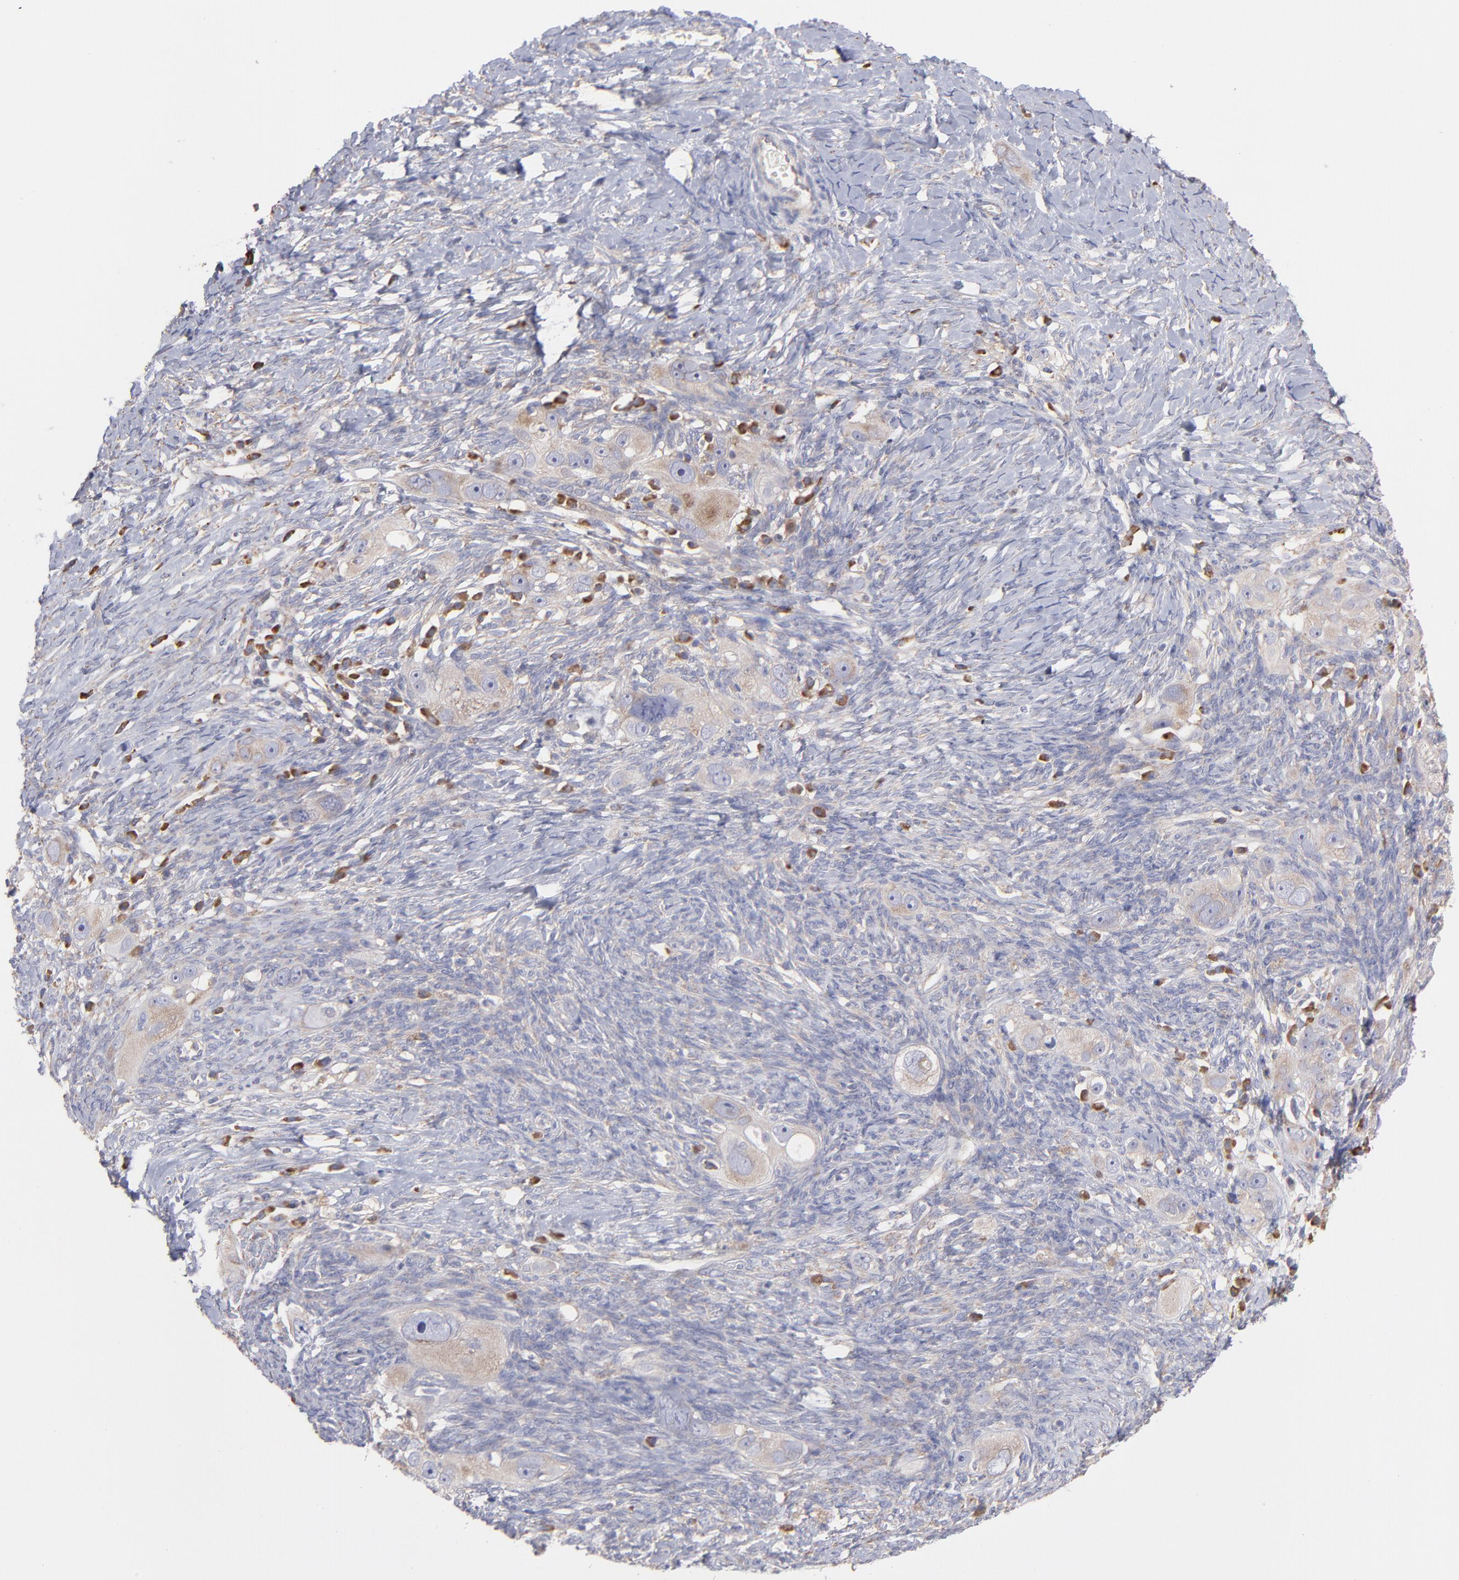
{"staining": {"intensity": "weak", "quantity": "<25%", "location": "cytoplasmic/membranous"}, "tissue": "ovarian cancer", "cell_type": "Tumor cells", "image_type": "cancer", "snomed": [{"axis": "morphology", "description": "Normal tissue, NOS"}, {"axis": "morphology", "description": "Cystadenocarcinoma, serous, NOS"}, {"axis": "topography", "description": "Ovary"}], "caption": "This is a micrograph of IHC staining of ovarian cancer, which shows no staining in tumor cells.", "gene": "RPLP0", "patient": {"sex": "female", "age": 62}}